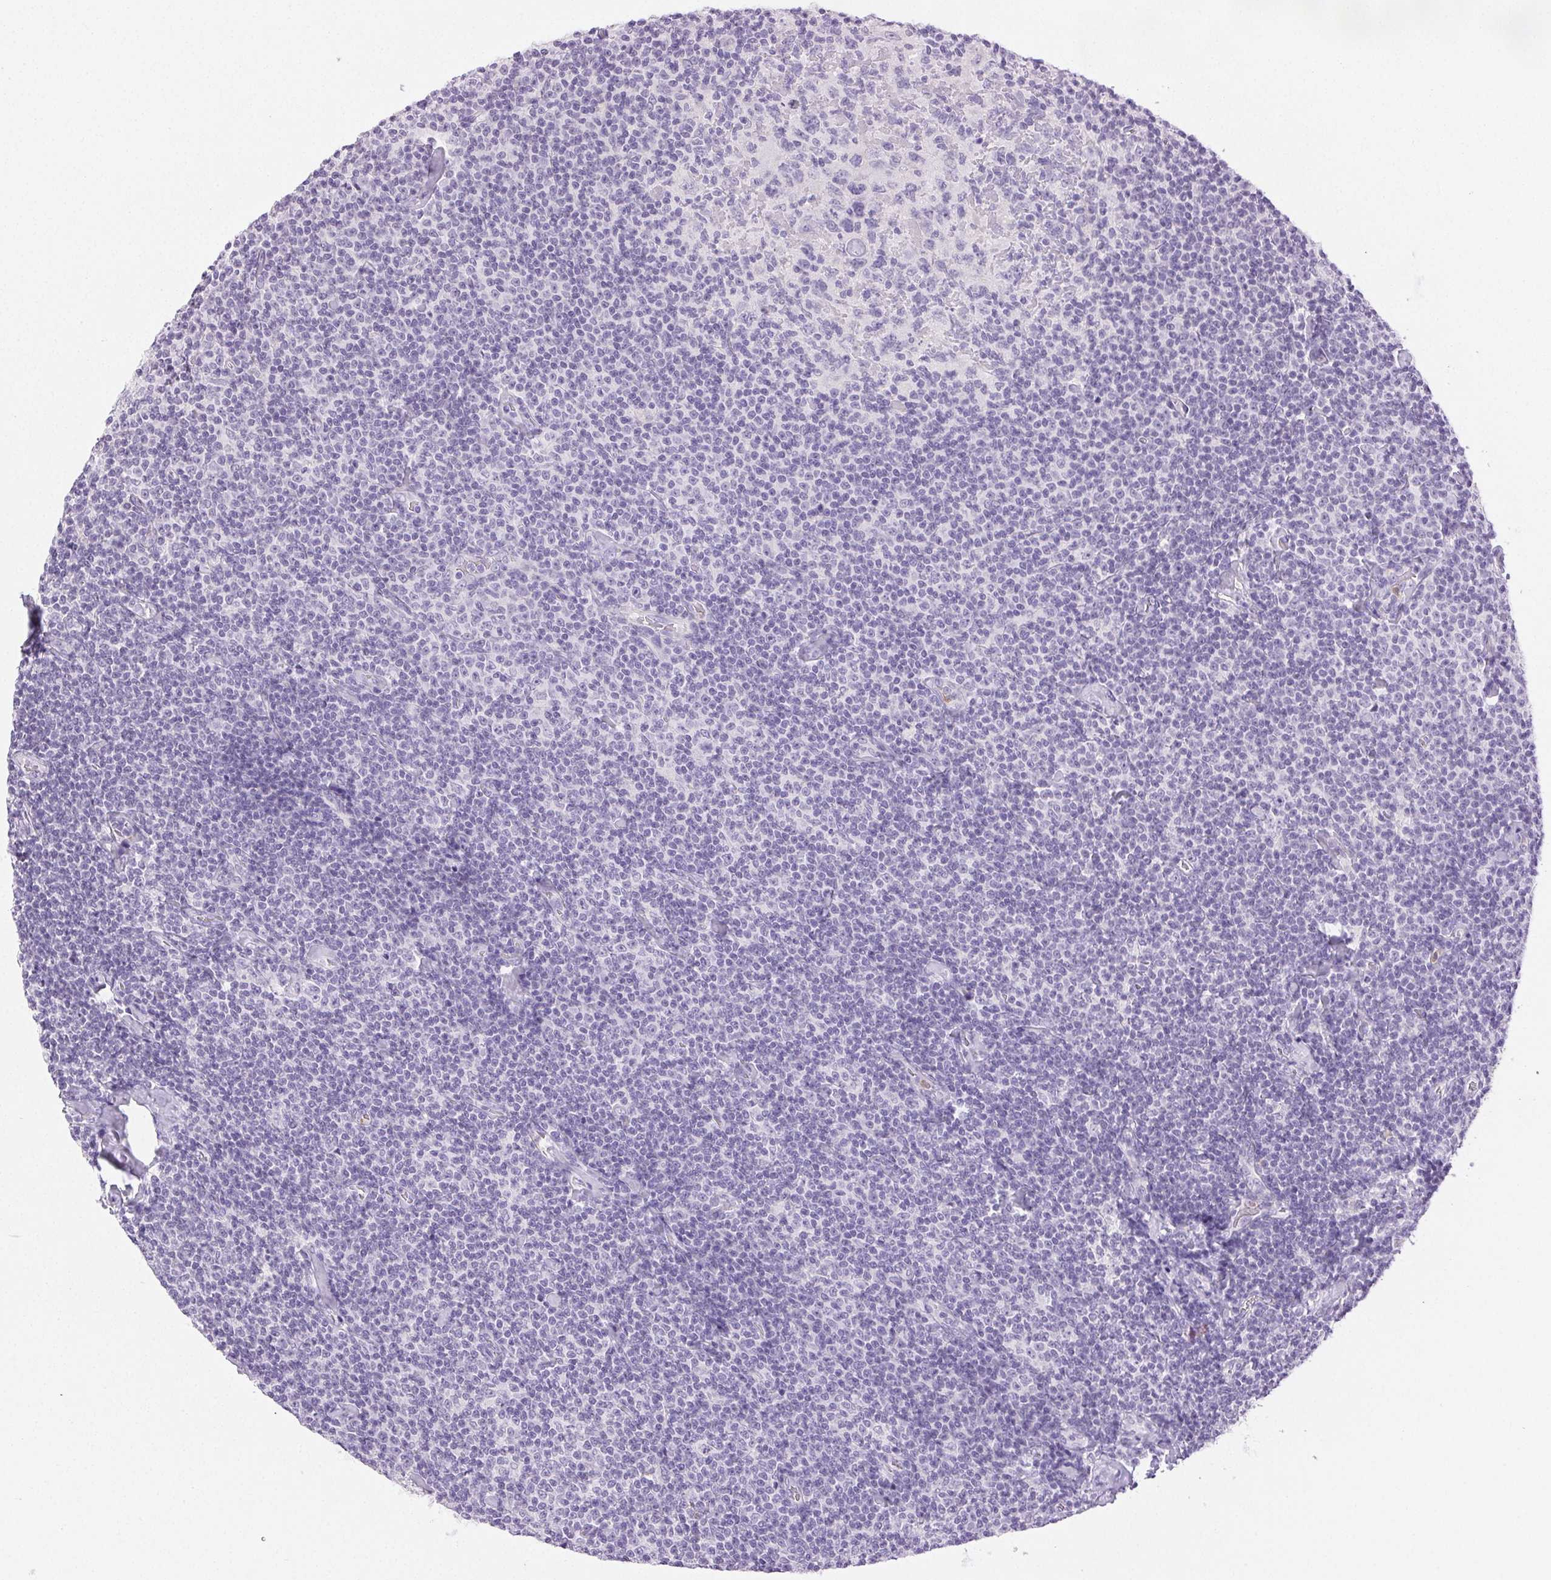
{"staining": {"intensity": "negative", "quantity": "none", "location": "none"}, "tissue": "lymphoma", "cell_type": "Tumor cells", "image_type": "cancer", "snomed": [{"axis": "morphology", "description": "Malignant lymphoma, non-Hodgkin's type, Low grade"}, {"axis": "topography", "description": "Lymph node"}], "caption": "Protein analysis of malignant lymphoma, non-Hodgkin's type (low-grade) demonstrates no significant expression in tumor cells.", "gene": "EMX2", "patient": {"sex": "male", "age": 81}}